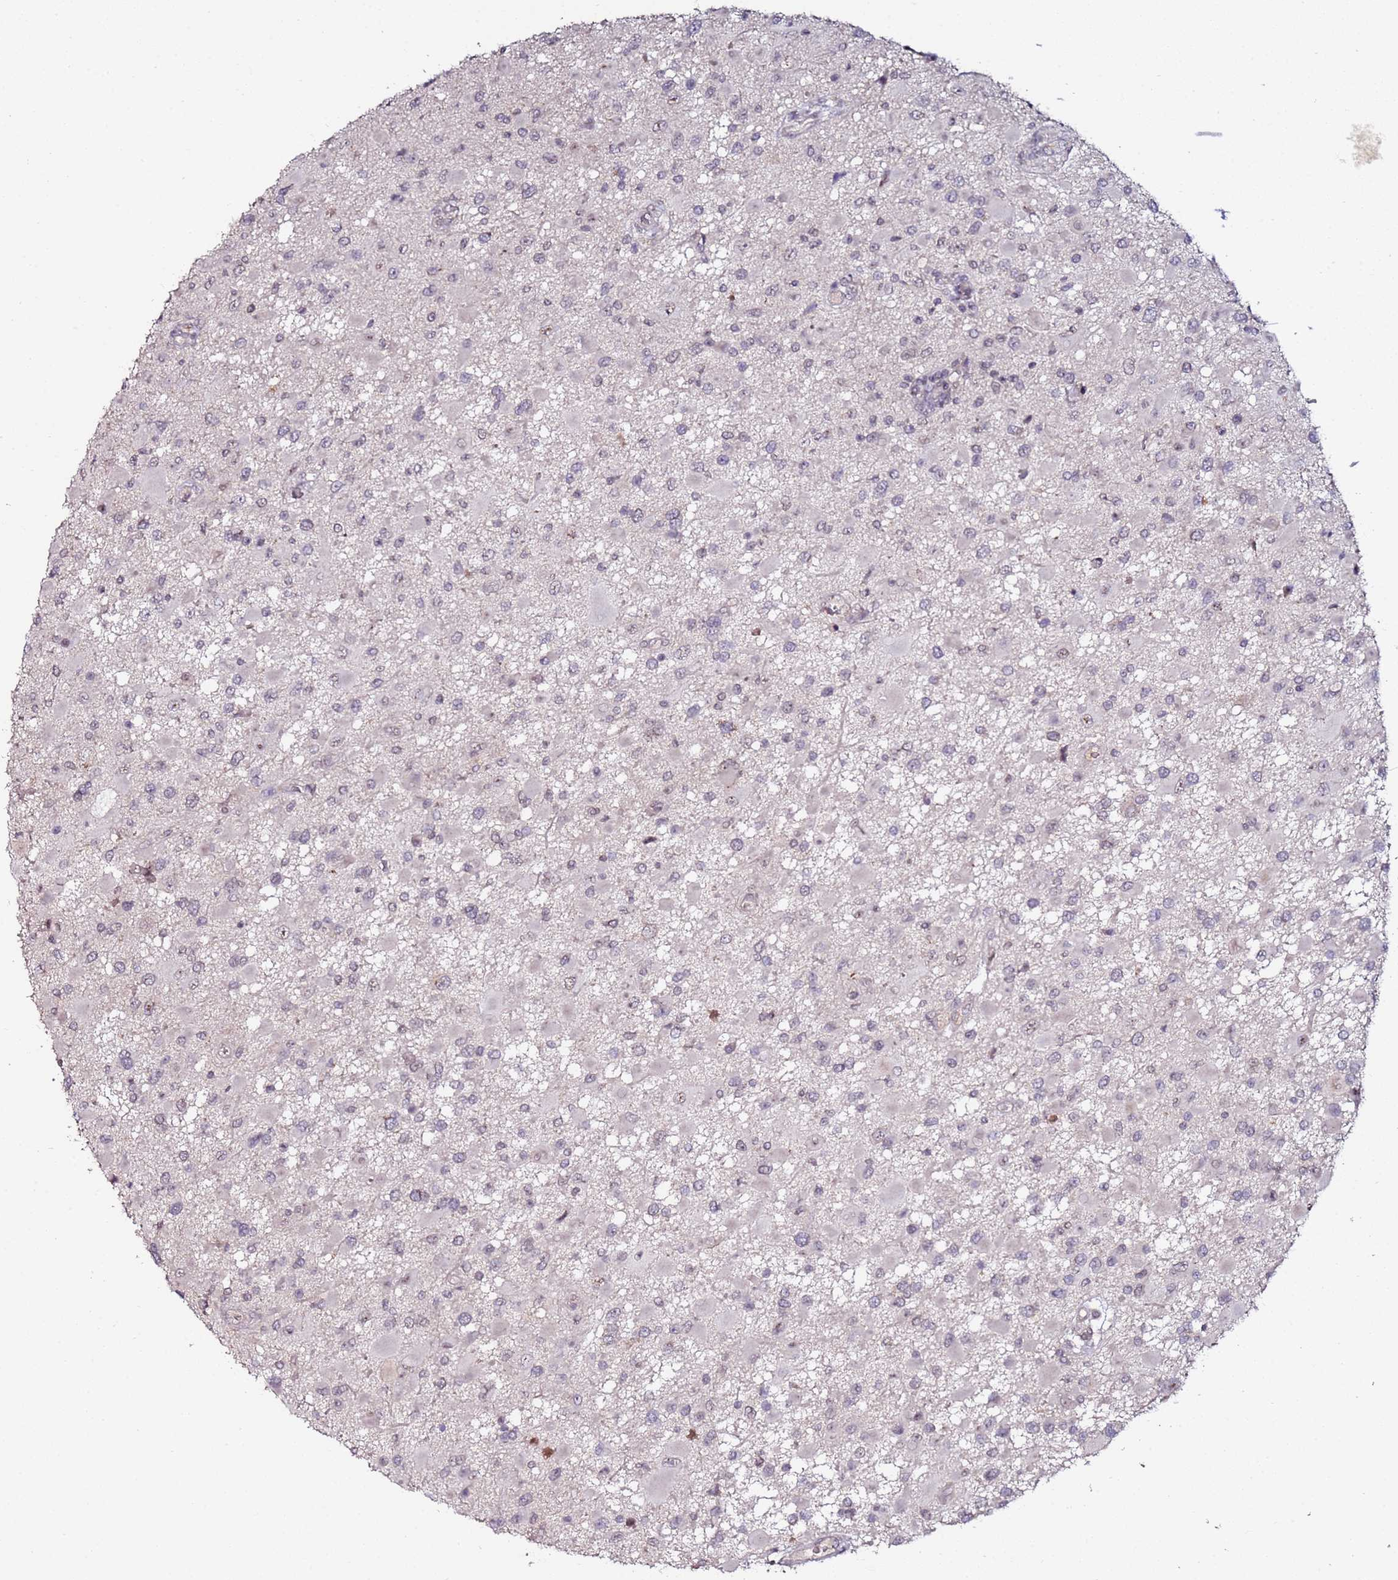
{"staining": {"intensity": "negative", "quantity": "none", "location": "none"}, "tissue": "glioma", "cell_type": "Tumor cells", "image_type": "cancer", "snomed": [{"axis": "morphology", "description": "Glioma, malignant, High grade"}, {"axis": "topography", "description": "Brain"}], "caption": "Glioma was stained to show a protein in brown. There is no significant expression in tumor cells.", "gene": "DUSP28", "patient": {"sex": "male", "age": 53}}